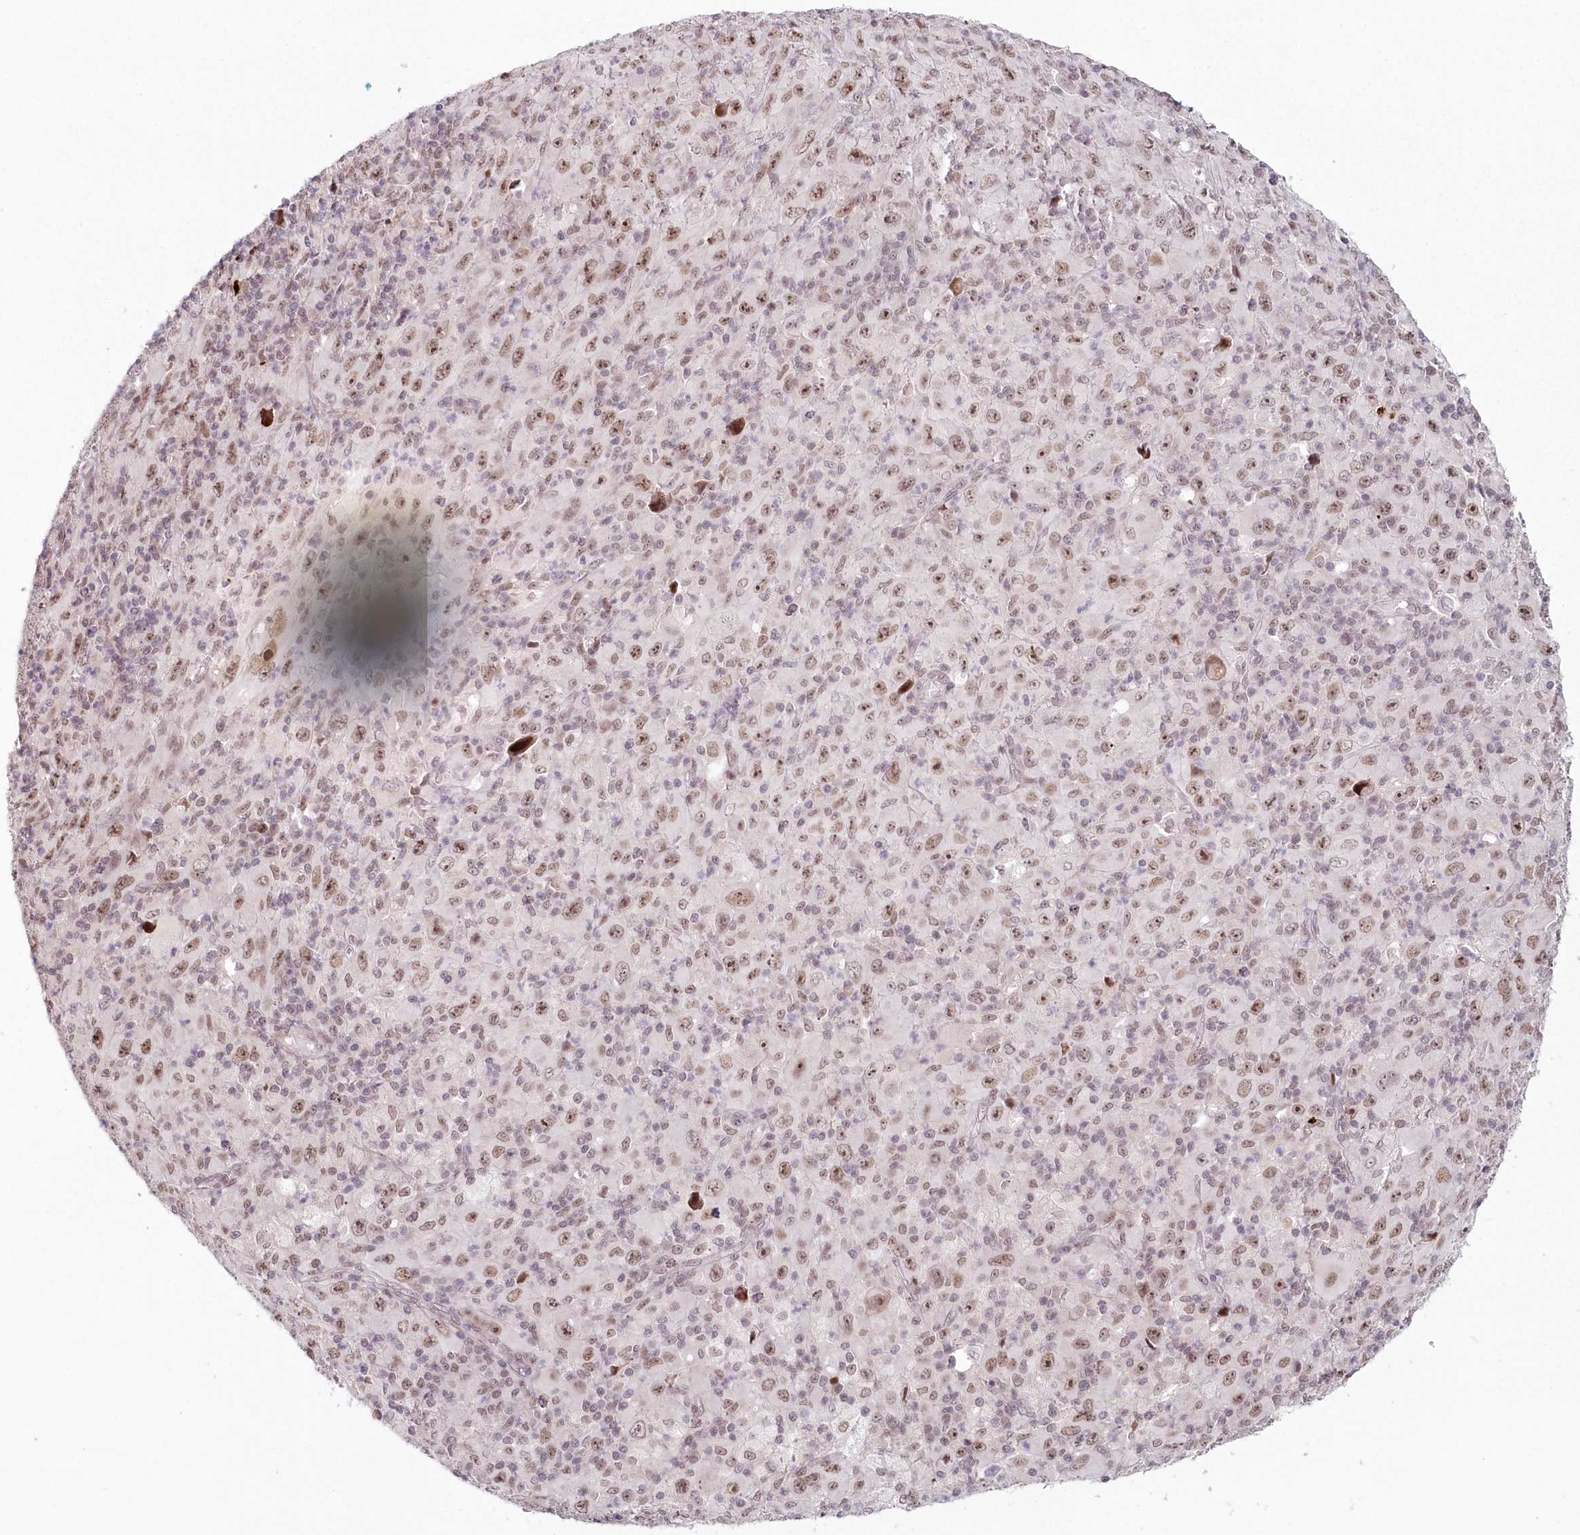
{"staining": {"intensity": "moderate", "quantity": ">75%", "location": "nuclear"}, "tissue": "melanoma", "cell_type": "Tumor cells", "image_type": "cancer", "snomed": [{"axis": "morphology", "description": "Malignant melanoma, Metastatic site"}, {"axis": "topography", "description": "Skin"}], "caption": "Immunohistochemistry histopathology image of human malignant melanoma (metastatic site) stained for a protein (brown), which shows medium levels of moderate nuclear expression in about >75% of tumor cells.", "gene": "FAM204A", "patient": {"sex": "female", "age": 56}}